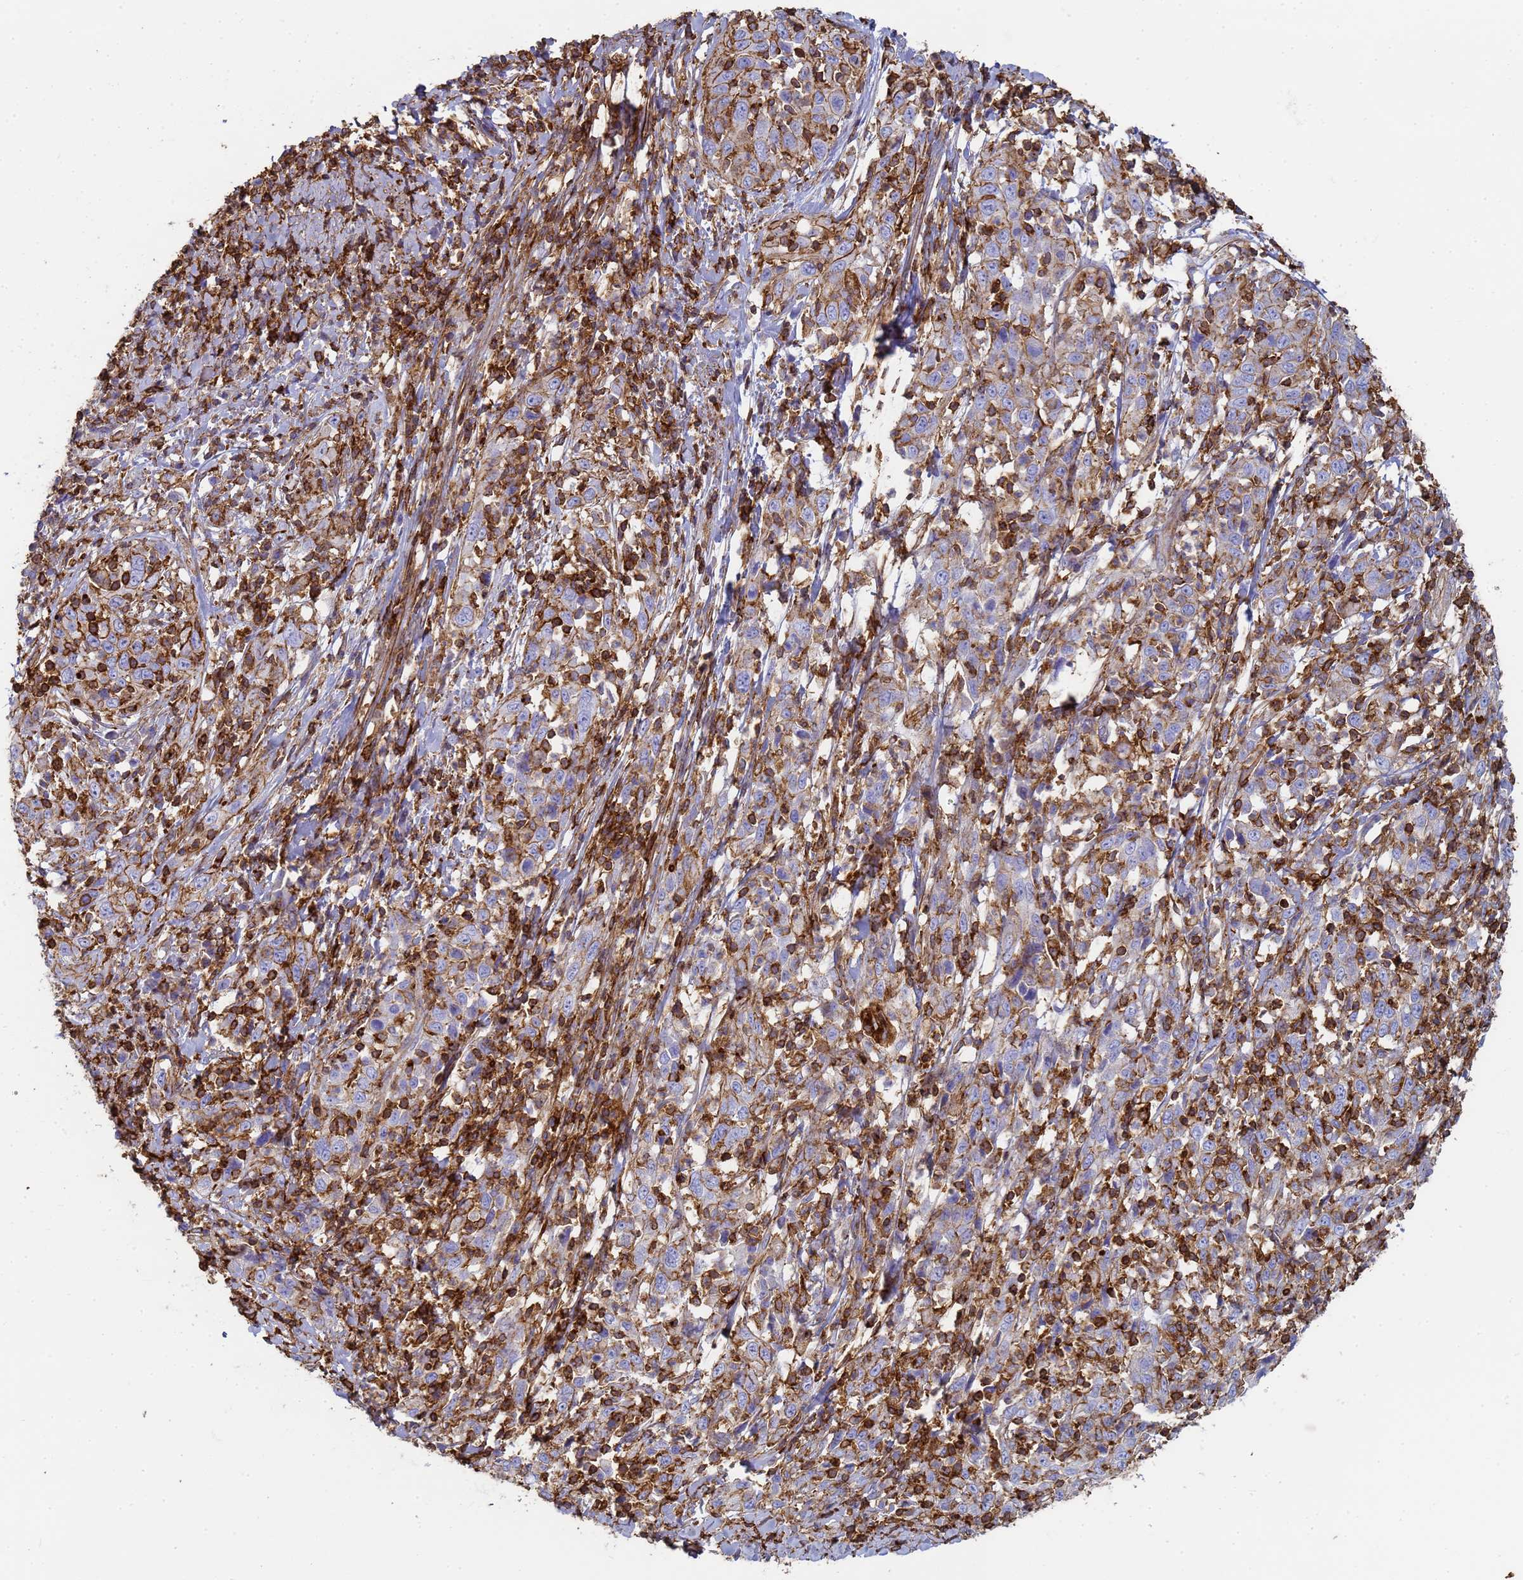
{"staining": {"intensity": "moderate", "quantity": "<25%", "location": "cytoplasmic/membranous"}, "tissue": "cervical cancer", "cell_type": "Tumor cells", "image_type": "cancer", "snomed": [{"axis": "morphology", "description": "Squamous cell carcinoma, NOS"}, {"axis": "topography", "description": "Cervix"}], "caption": "Human cervical cancer stained with a protein marker demonstrates moderate staining in tumor cells.", "gene": "ACTB", "patient": {"sex": "female", "age": 46}}